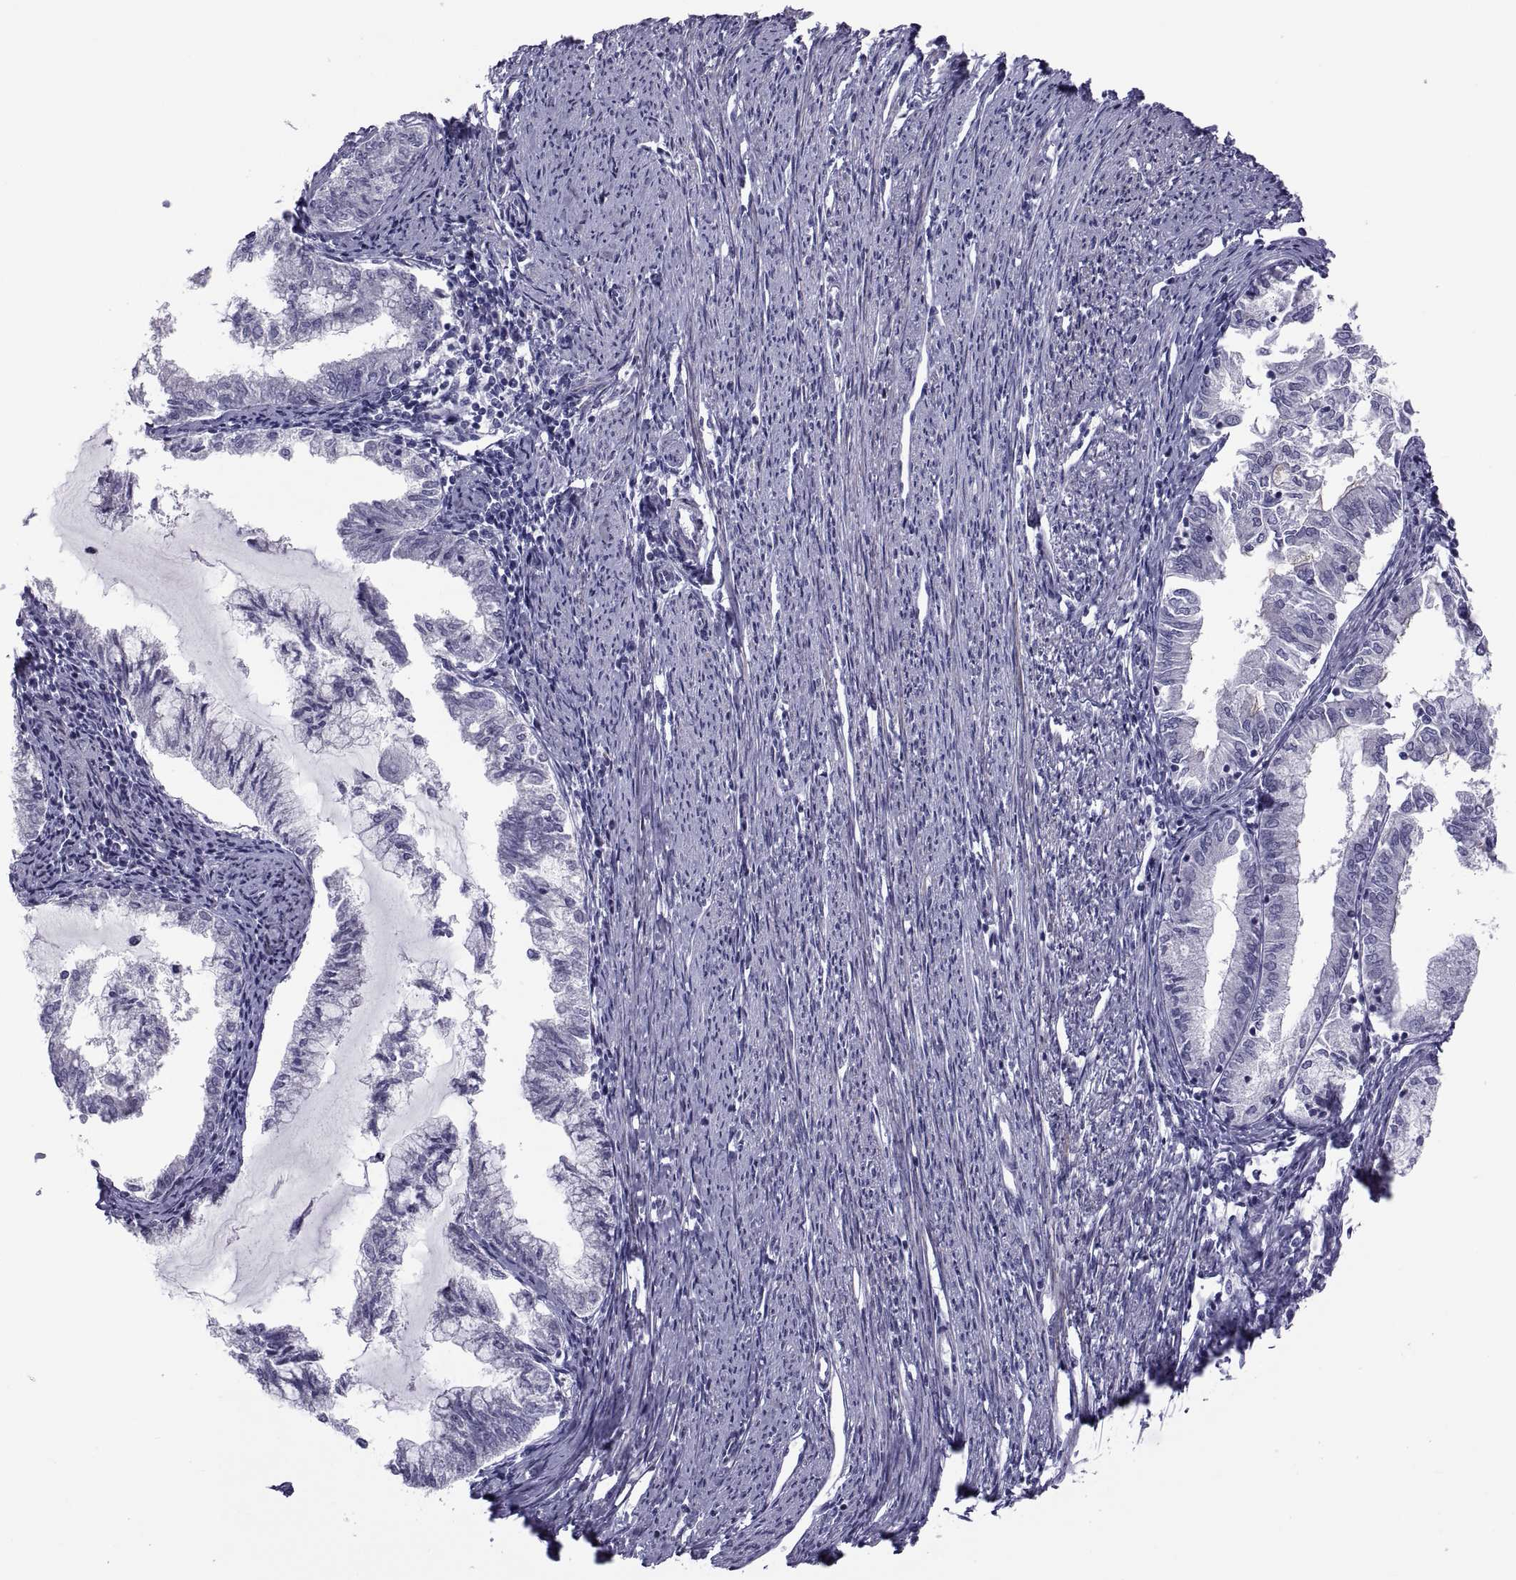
{"staining": {"intensity": "negative", "quantity": "none", "location": "none"}, "tissue": "endometrial cancer", "cell_type": "Tumor cells", "image_type": "cancer", "snomed": [{"axis": "morphology", "description": "Adenocarcinoma, NOS"}, {"axis": "topography", "description": "Endometrium"}], "caption": "Tumor cells show no significant positivity in adenocarcinoma (endometrial).", "gene": "TMEM158", "patient": {"sex": "female", "age": 79}}